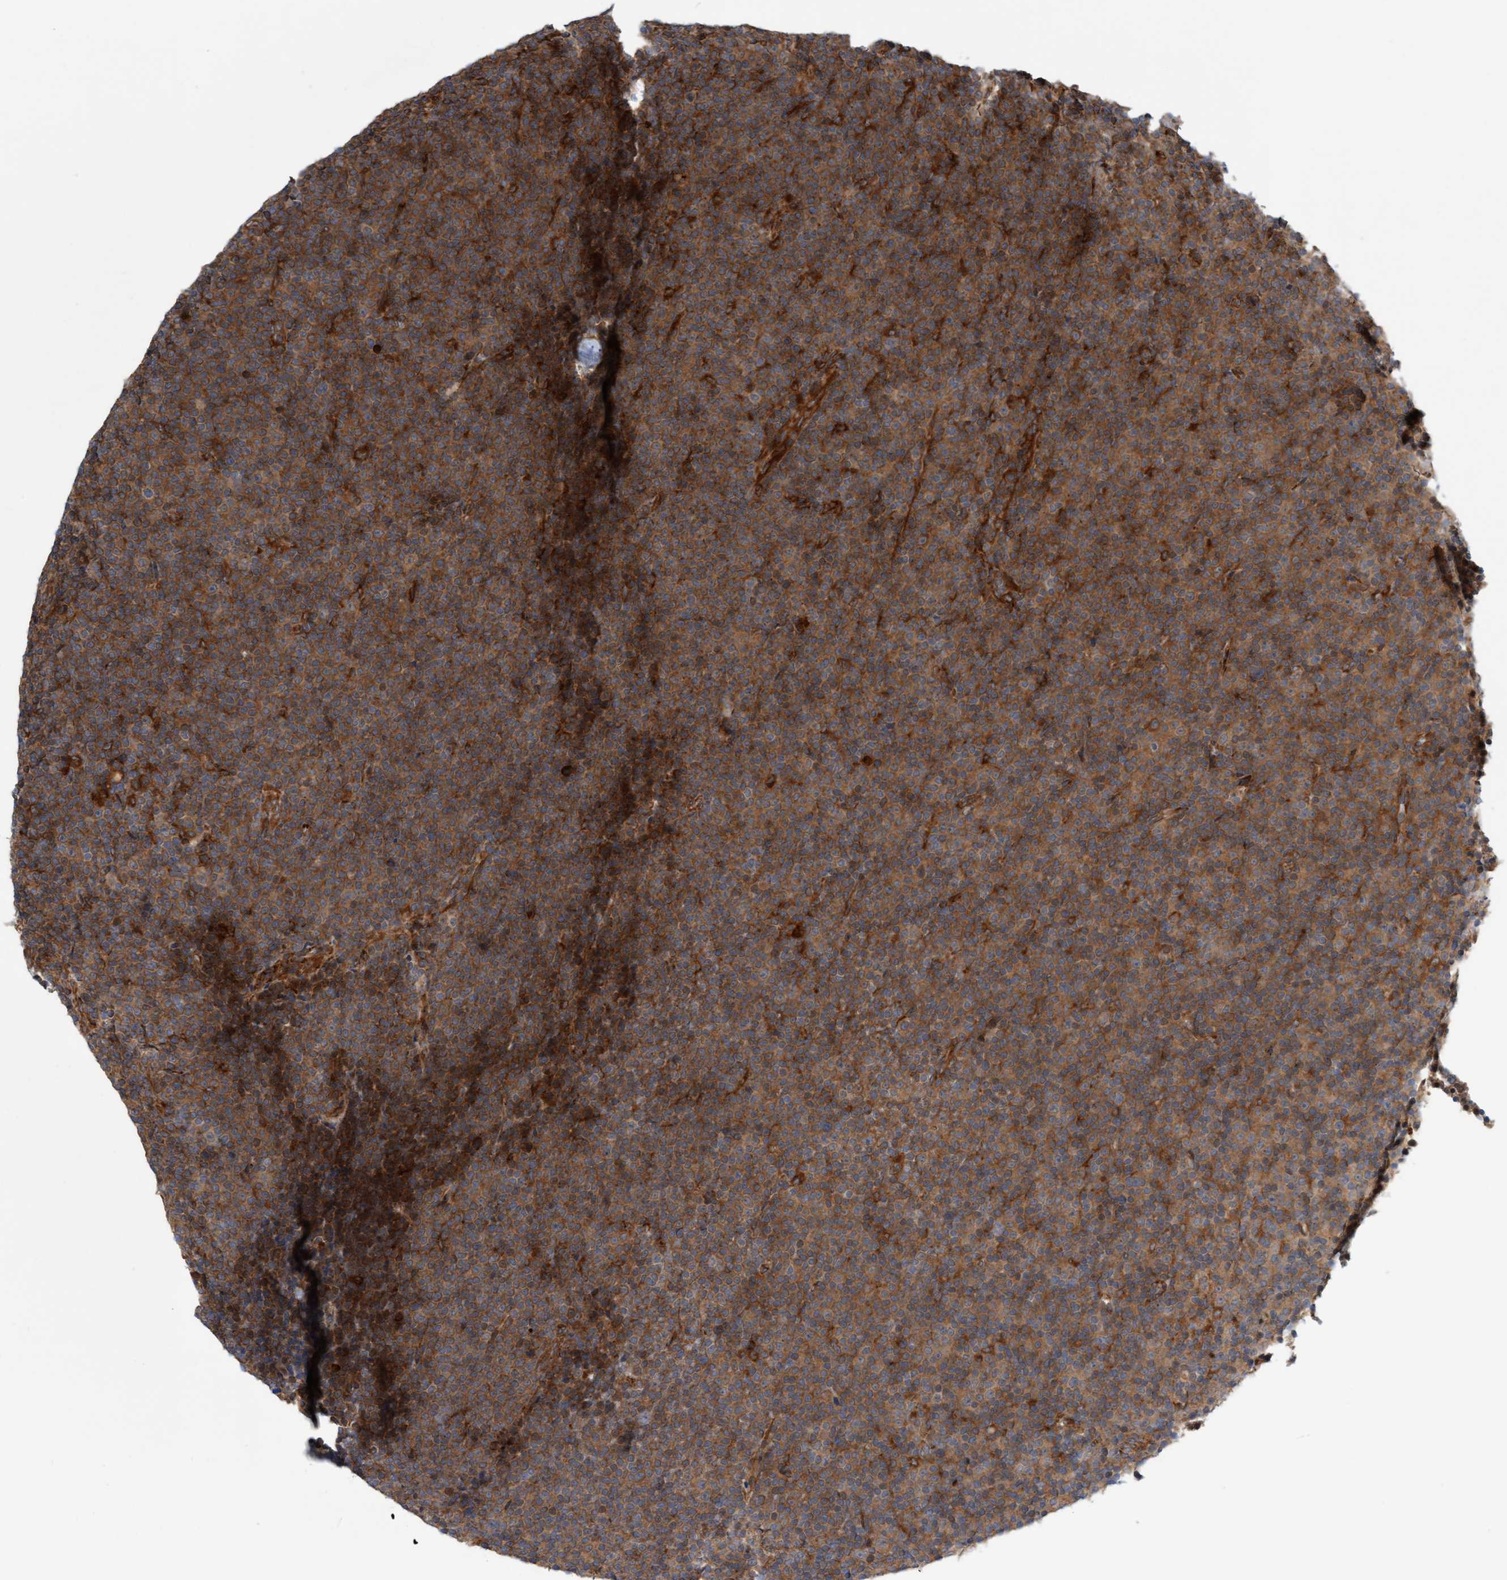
{"staining": {"intensity": "moderate", "quantity": ">75%", "location": "cytoplasmic/membranous"}, "tissue": "lymphoma", "cell_type": "Tumor cells", "image_type": "cancer", "snomed": [{"axis": "morphology", "description": "Malignant lymphoma, non-Hodgkin's type, Low grade"}, {"axis": "topography", "description": "Lymph node"}], "caption": "An image of lymphoma stained for a protein displays moderate cytoplasmic/membranous brown staining in tumor cells. The protein is shown in brown color, while the nuclei are stained blue.", "gene": "KIAA0753", "patient": {"sex": "female", "age": 67}}